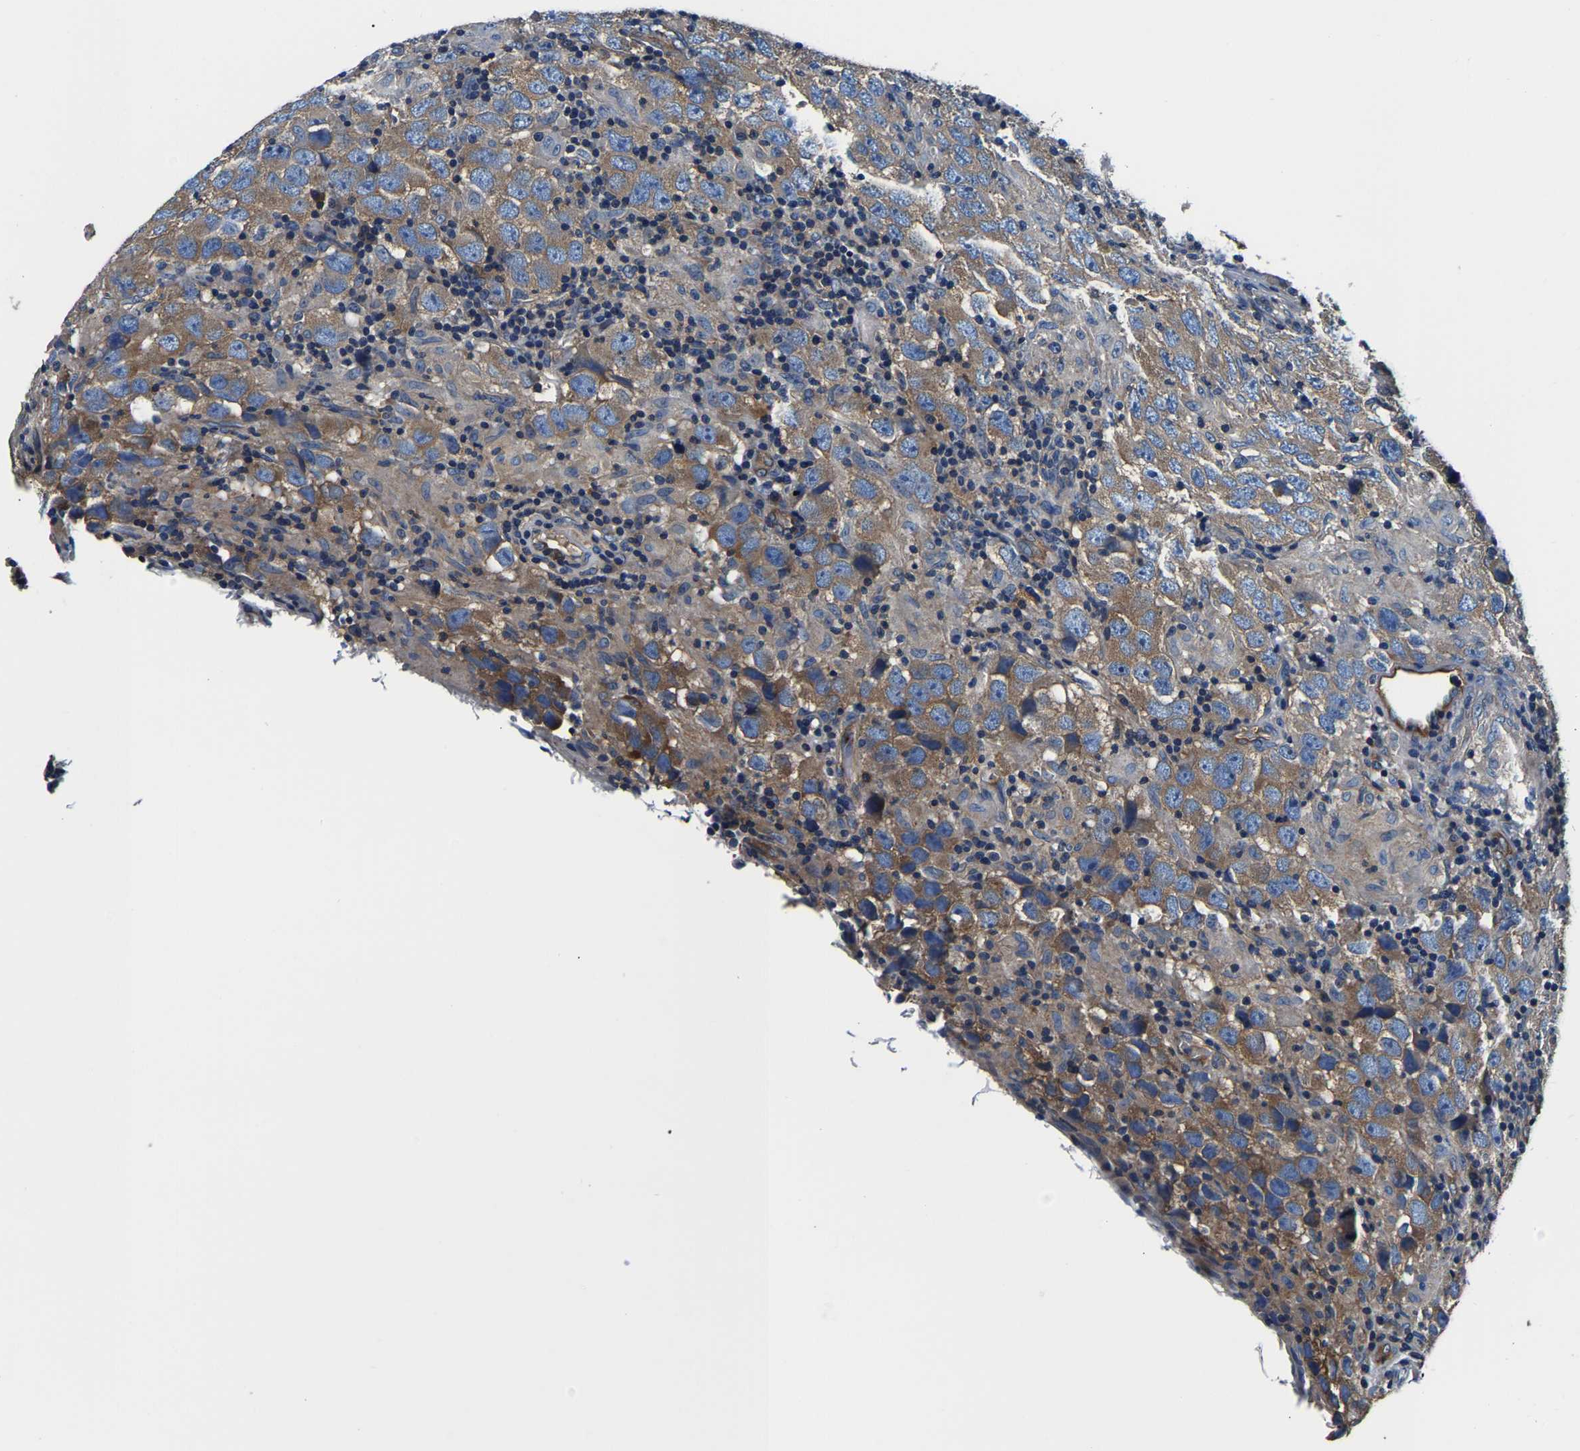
{"staining": {"intensity": "moderate", "quantity": ">75%", "location": "cytoplasmic/membranous"}, "tissue": "testis cancer", "cell_type": "Tumor cells", "image_type": "cancer", "snomed": [{"axis": "morphology", "description": "Carcinoma, Embryonal, NOS"}, {"axis": "topography", "description": "Testis"}], "caption": "Protein positivity by IHC reveals moderate cytoplasmic/membranous expression in approximately >75% of tumor cells in embryonal carcinoma (testis).", "gene": "SH3GLB1", "patient": {"sex": "male", "age": 21}}